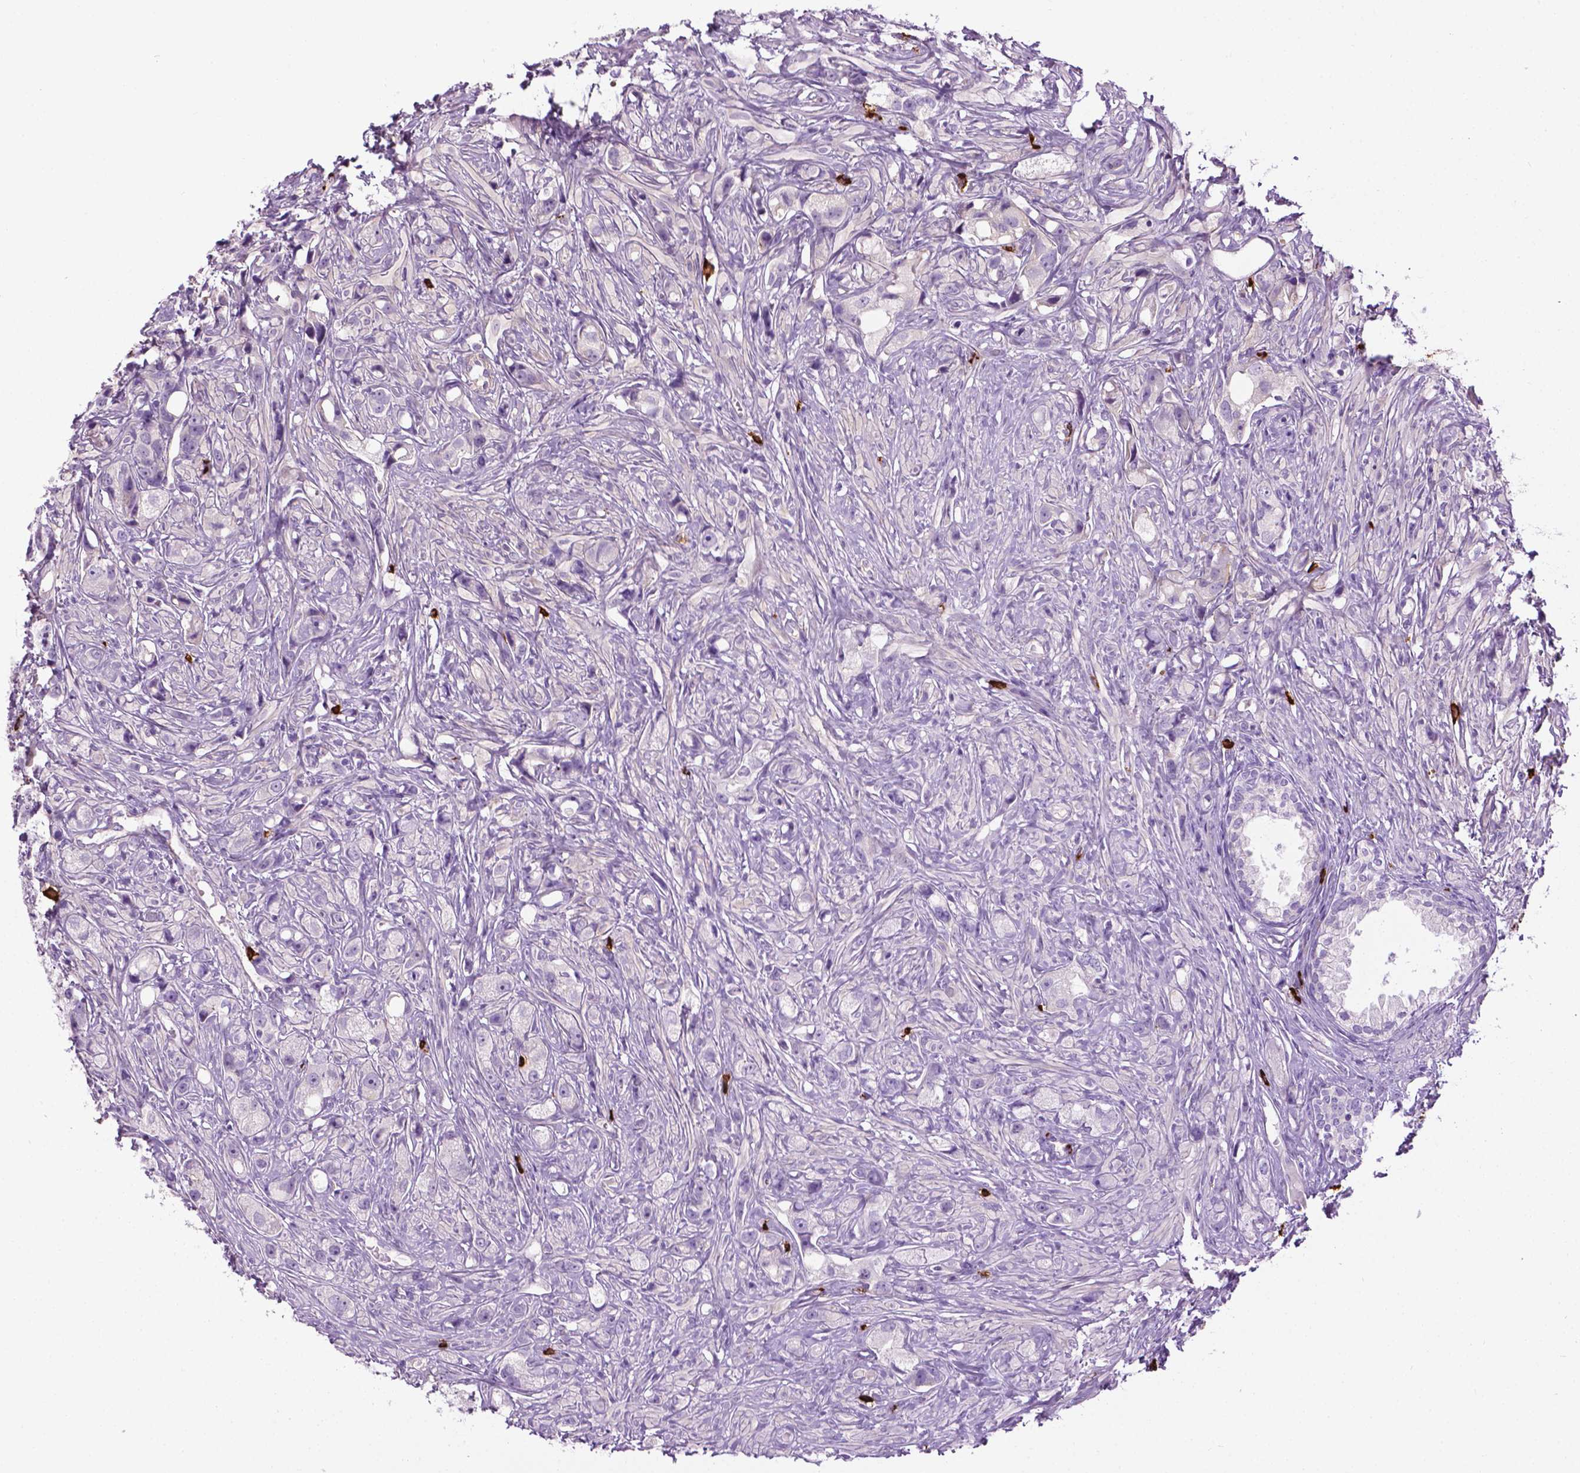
{"staining": {"intensity": "negative", "quantity": "none", "location": "none"}, "tissue": "prostate cancer", "cell_type": "Tumor cells", "image_type": "cancer", "snomed": [{"axis": "morphology", "description": "Adenocarcinoma, High grade"}, {"axis": "topography", "description": "Prostate"}], "caption": "High magnification brightfield microscopy of prostate high-grade adenocarcinoma stained with DAB (3,3'-diaminobenzidine) (brown) and counterstained with hematoxylin (blue): tumor cells show no significant positivity.", "gene": "SPECC1L", "patient": {"sex": "male", "age": 75}}